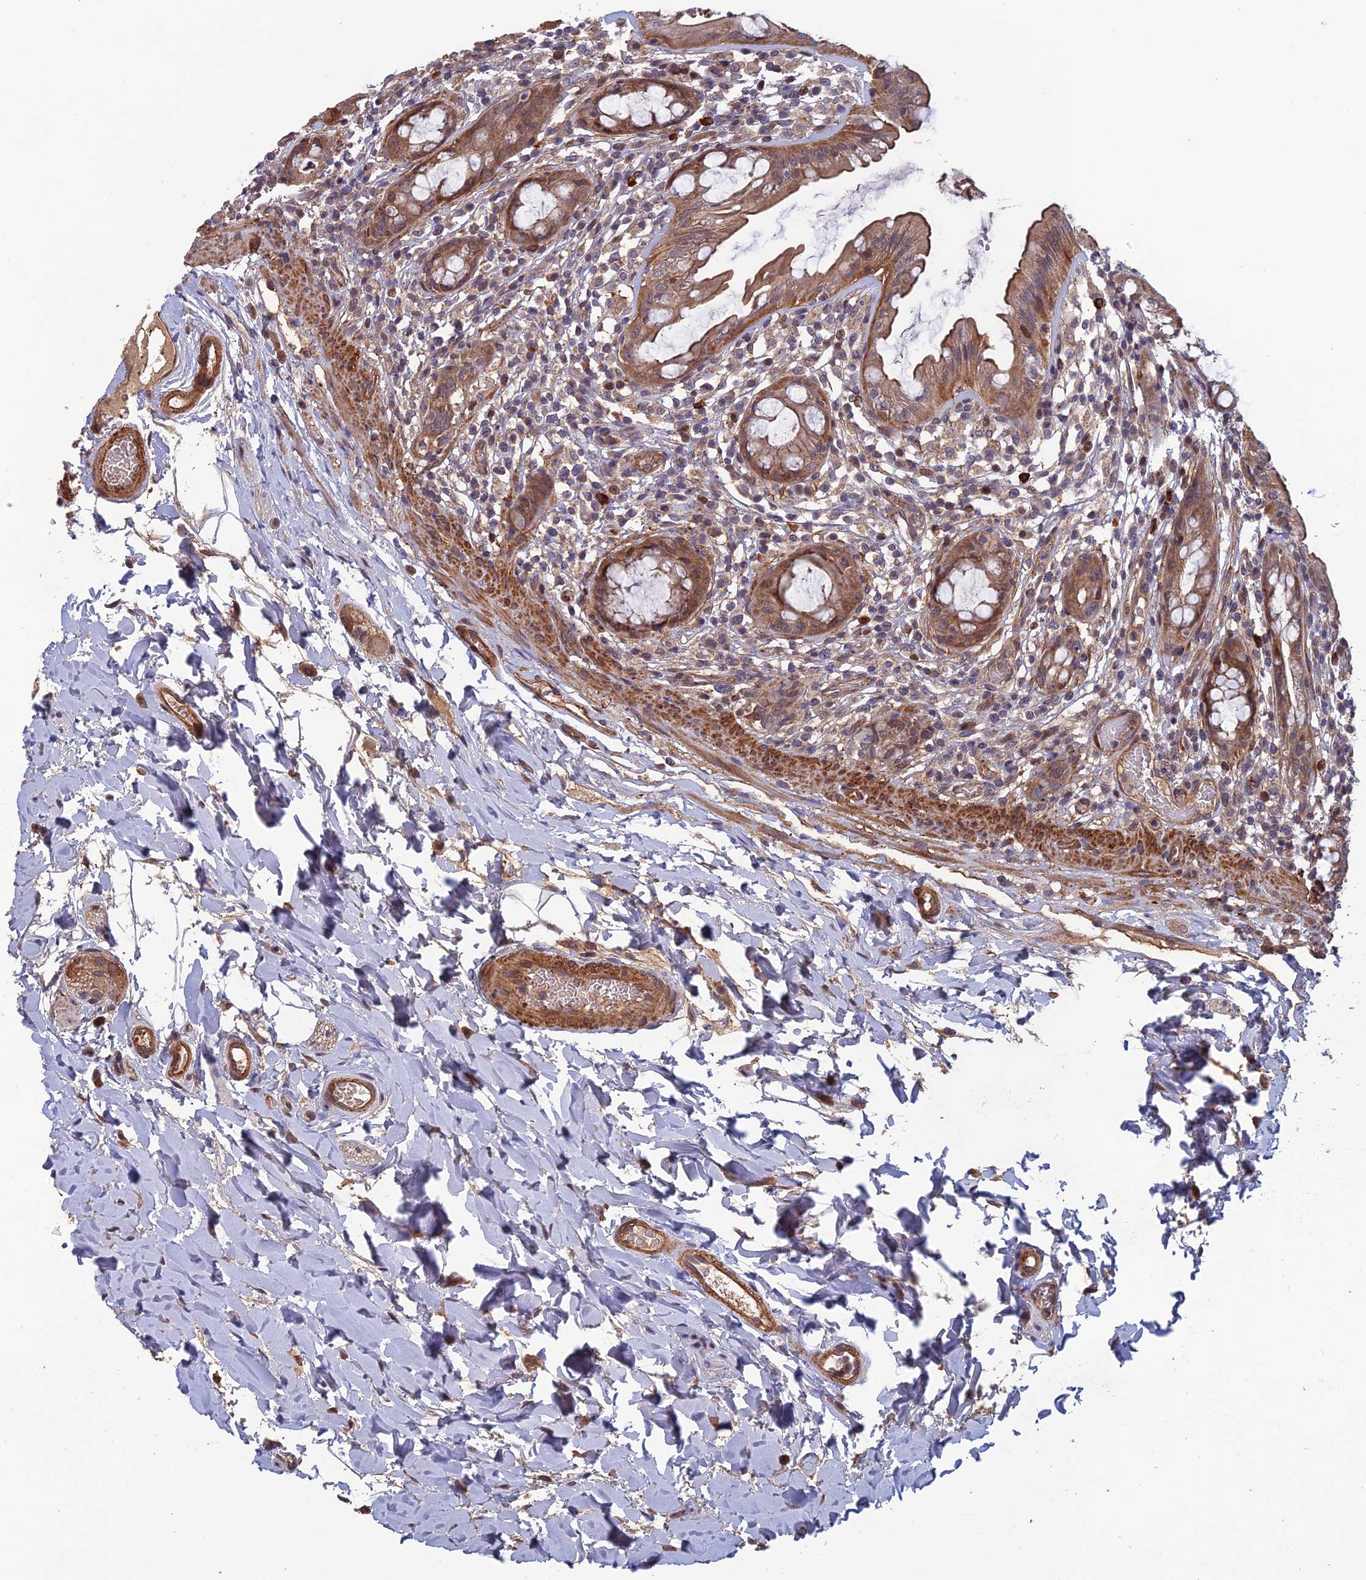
{"staining": {"intensity": "moderate", "quantity": ">75%", "location": "cytoplasmic/membranous,nuclear"}, "tissue": "rectum", "cell_type": "Glandular cells", "image_type": "normal", "snomed": [{"axis": "morphology", "description": "Normal tissue, NOS"}, {"axis": "topography", "description": "Rectum"}], "caption": "Immunohistochemical staining of normal human rectum reveals >75% levels of moderate cytoplasmic/membranous,nuclear protein positivity in approximately >75% of glandular cells.", "gene": "CCDC183", "patient": {"sex": "female", "age": 57}}